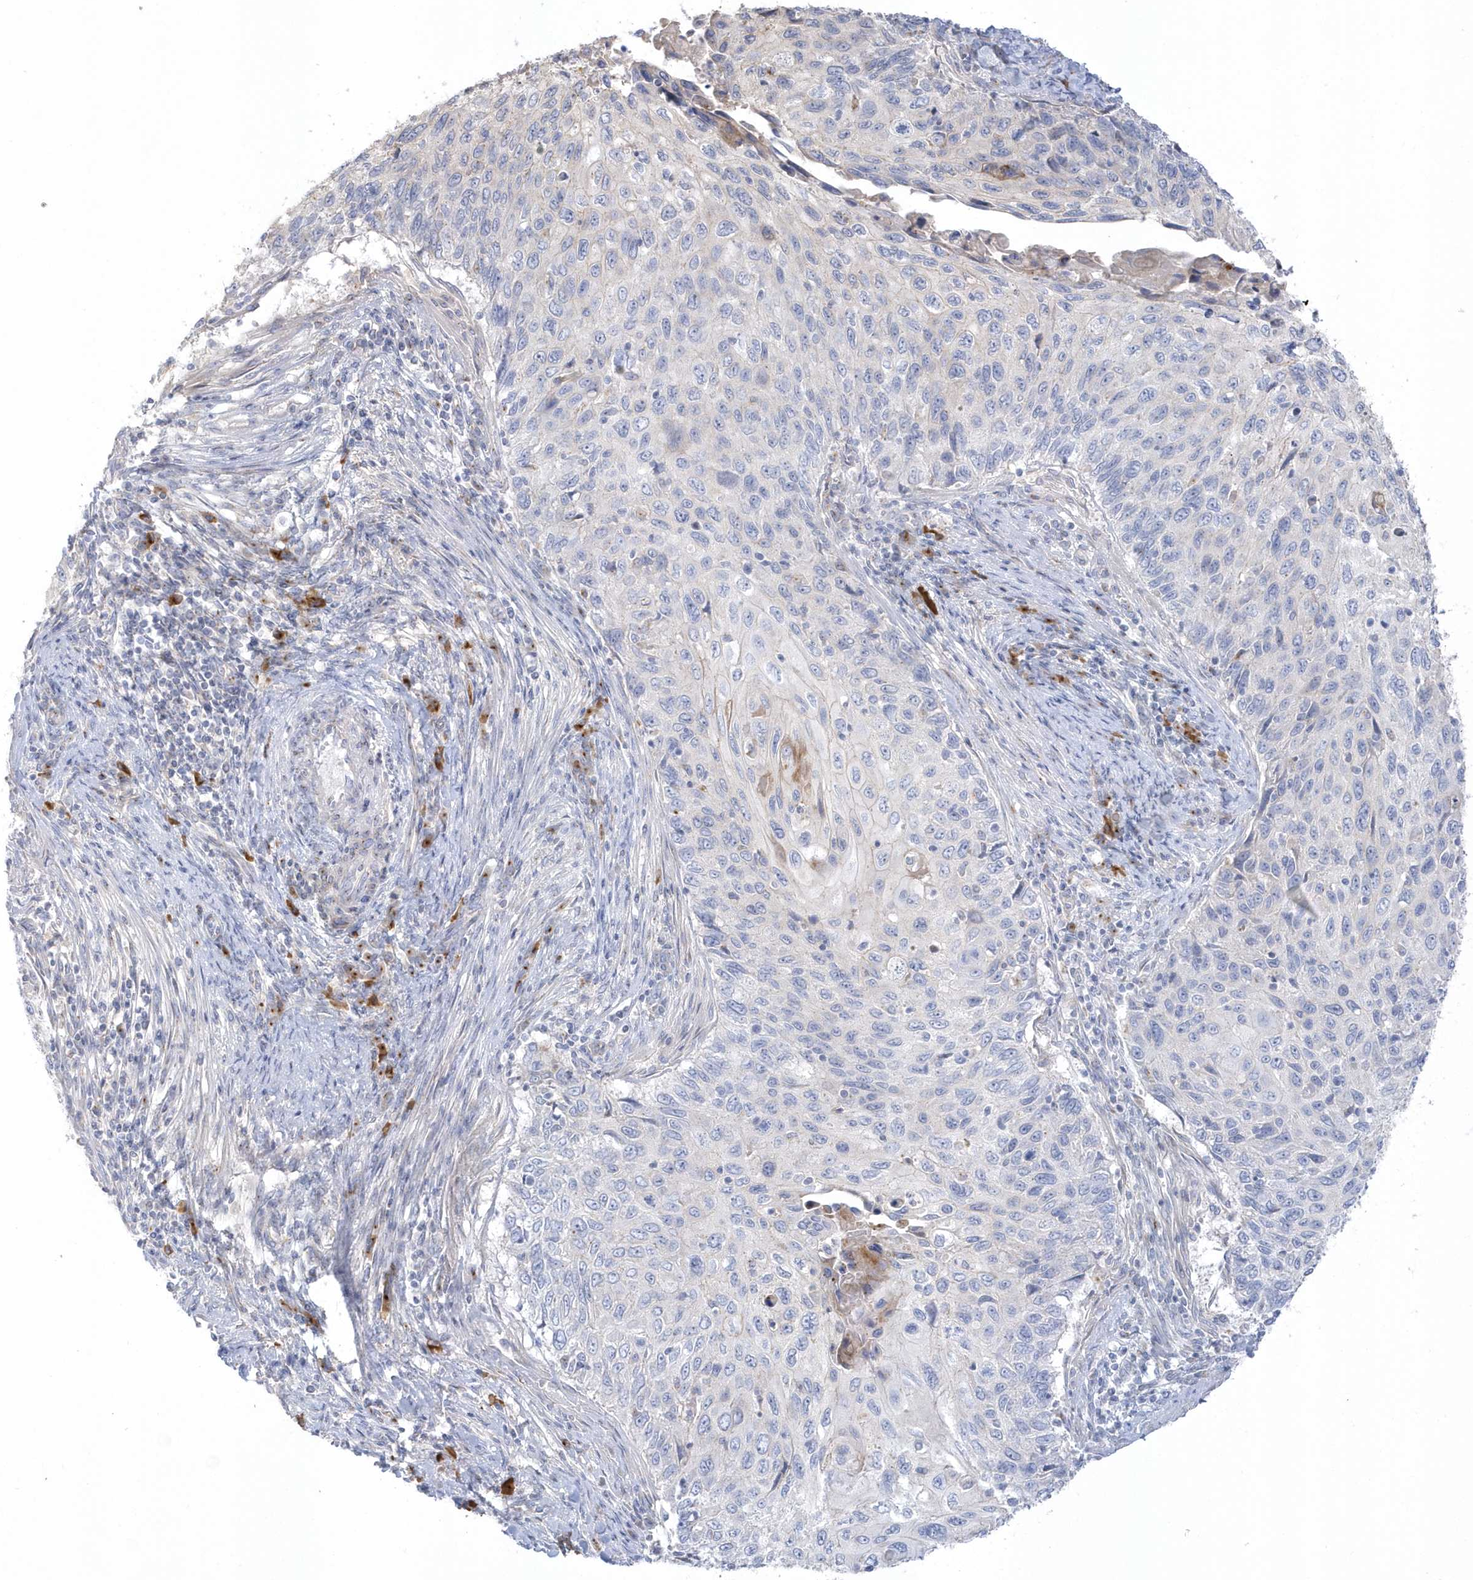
{"staining": {"intensity": "negative", "quantity": "none", "location": "none"}, "tissue": "cervical cancer", "cell_type": "Tumor cells", "image_type": "cancer", "snomed": [{"axis": "morphology", "description": "Squamous cell carcinoma, NOS"}, {"axis": "topography", "description": "Cervix"}], "caption": "The IHC micrograph has no significant expression in tumor cells of cervical cancer (squamous cell carcinoma) tissue.", "gene": "SEMA3D", "patient": {"sex": "female", "age": 70}}